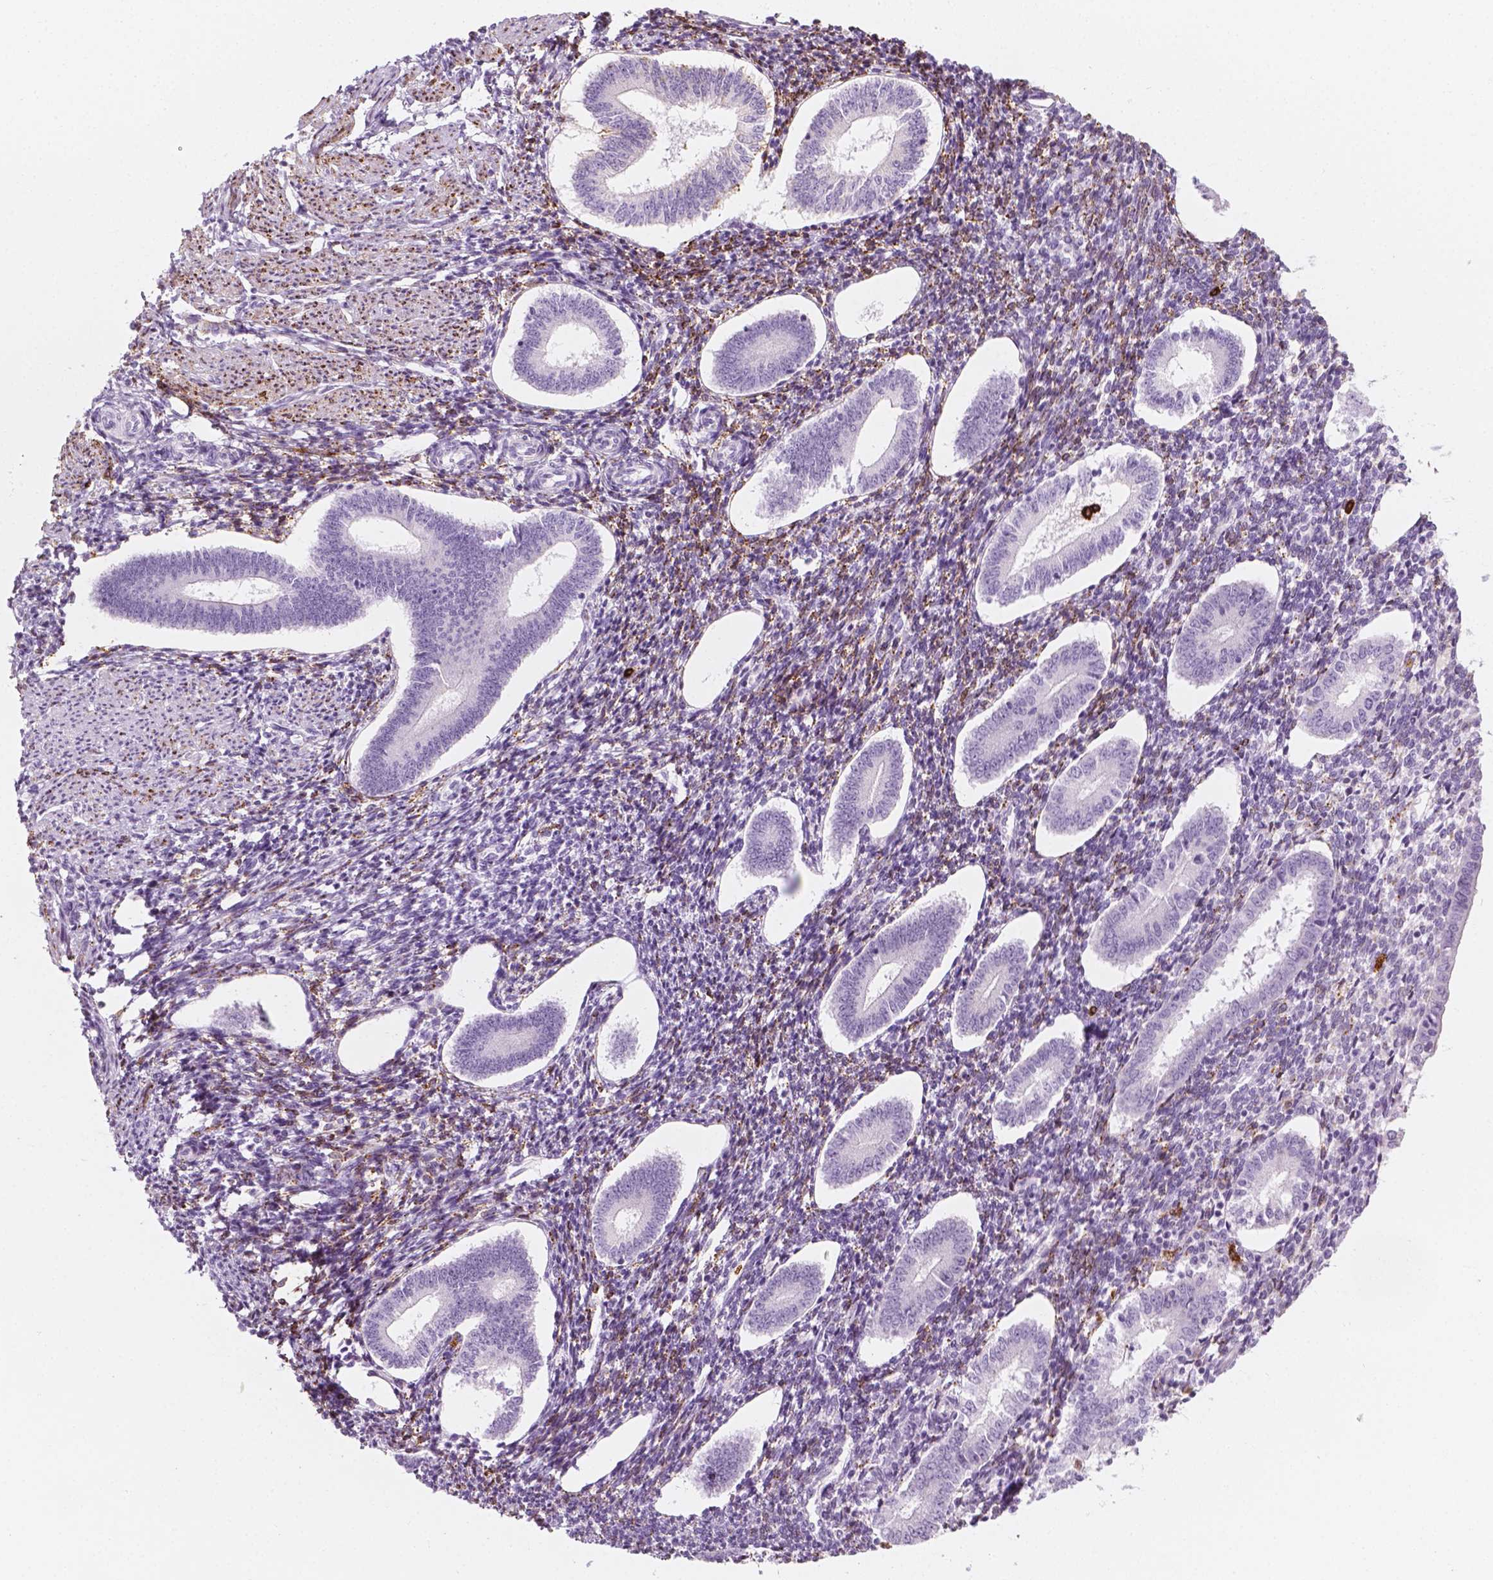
{"staining": {"intensity": "moderate", "quantity": "<25%", "location": "cytoplasmic/membranous"}, "tissue": "endometrium", "cell_type": "Cells in endometrial stroma", "image_type": "normal", "snomed": [{"axis": "morphology", "description": "Normal tissue, NOS"}, {"axis": "topography", "description": "Endometrium"}], "caption": "A micrograph showing moderate cytoplasmic/membranous expression in about <25% of cells in endometrial stroma in benign endometrium, as visualized by brown immunohistochemical staining.", "gene": "CES1", "patient": {"sex": "female", "age": 40}}